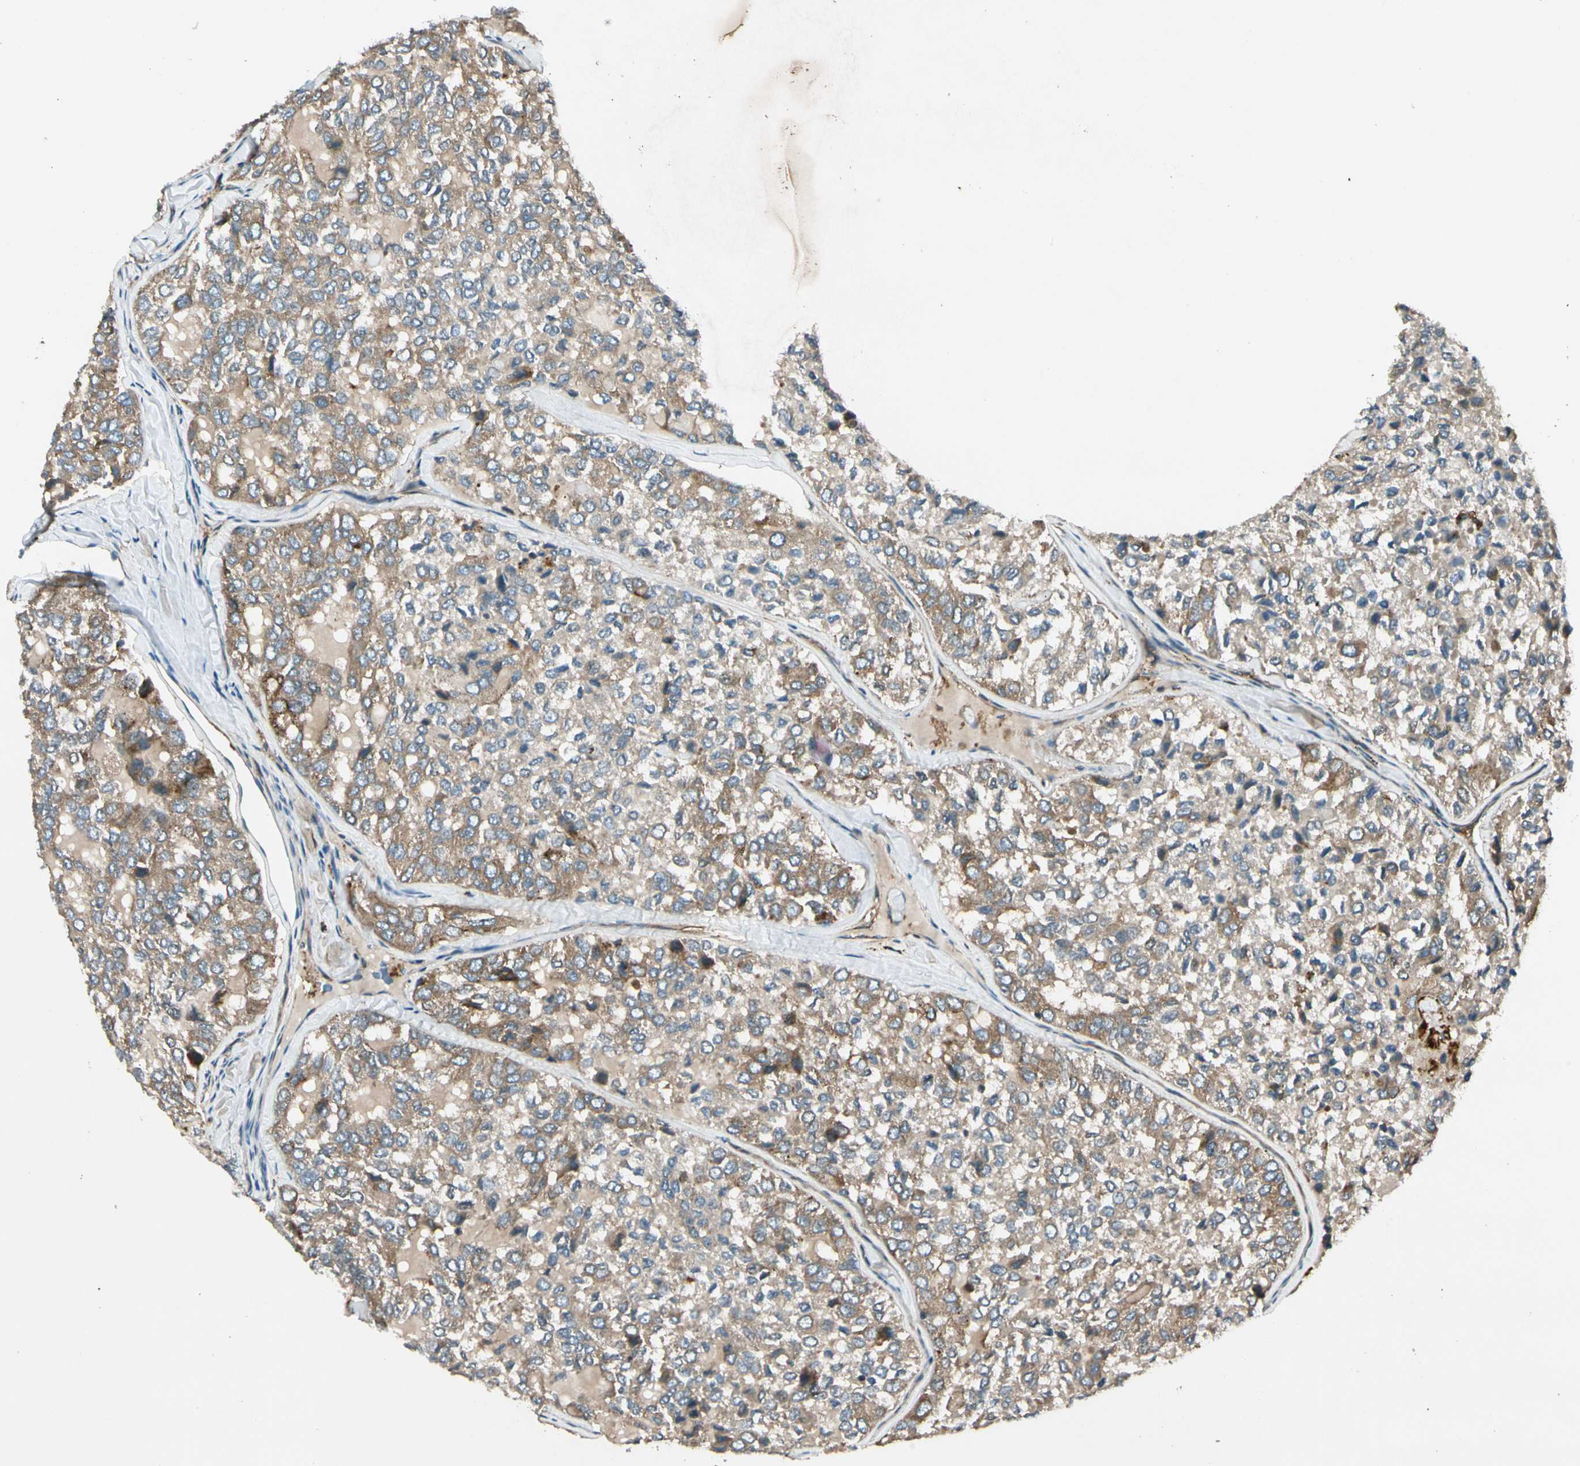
{"staining": {"intensity": "weak", "quantity": ">75%", "location": "cytoplasmic/membranous"}, "tissue": "thyroid cancer", "cell_type": "Tumor cells", "image_type": "cancer", "snomed": [{"axis": "morphology", "description": "Follicular adenoma carcinoma, NOS"}, {"axis": "topography", "description": "Thyroid gland"}], "caption": "An IHC image of neoplastic tissue is shown. Protein staining in brown highlights weak cytoplasmic/membranous positivity in thyroid follicular adenoma carcinoma within tumor cells.", "gene": "ROCK2", "patient": {"sex": "male", "age": 75}}